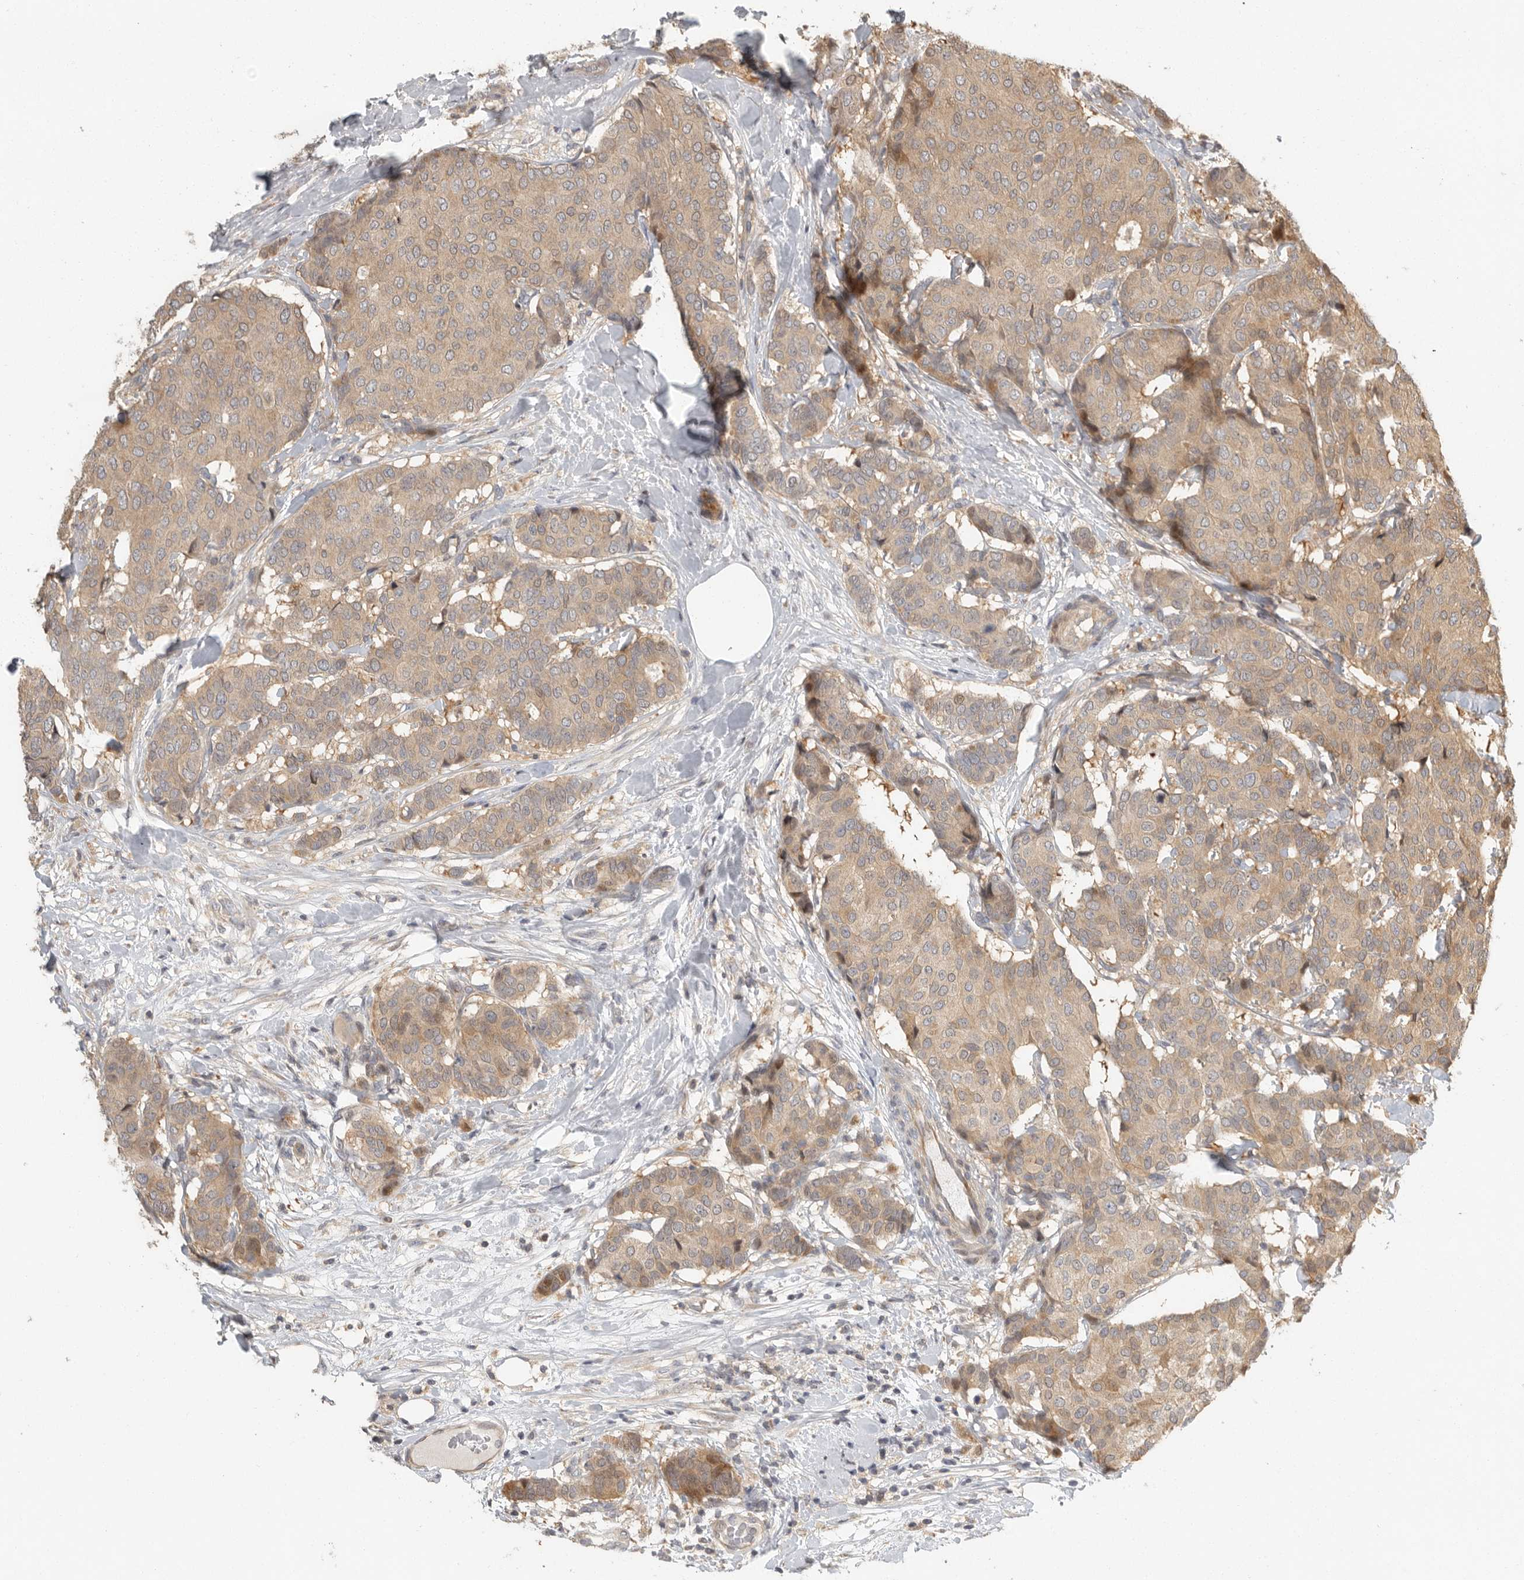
{"staining": {"intensity": "weak", "quantity": ">75%", "location": "cytoplasmic/membranous"}, "tissue": "breast cancer", "cell_type": "Tumor cells", "image_type": "cancer", "snomed": [{"axis": "morphology", "description": "Duct carcinoma"}, {"axis": "topography", "description": "Breast"}], "caption": "Breast cancer (invasive ductal carcinoma) stained with DAB (3,3'-diaminobenzidine) IHC reveals low levels of weak cytoplasmic/membranous expression in approximately >75% of tumor cells.", "gene": "SWT1", "patient": {"sex": "female", "age": 75}}